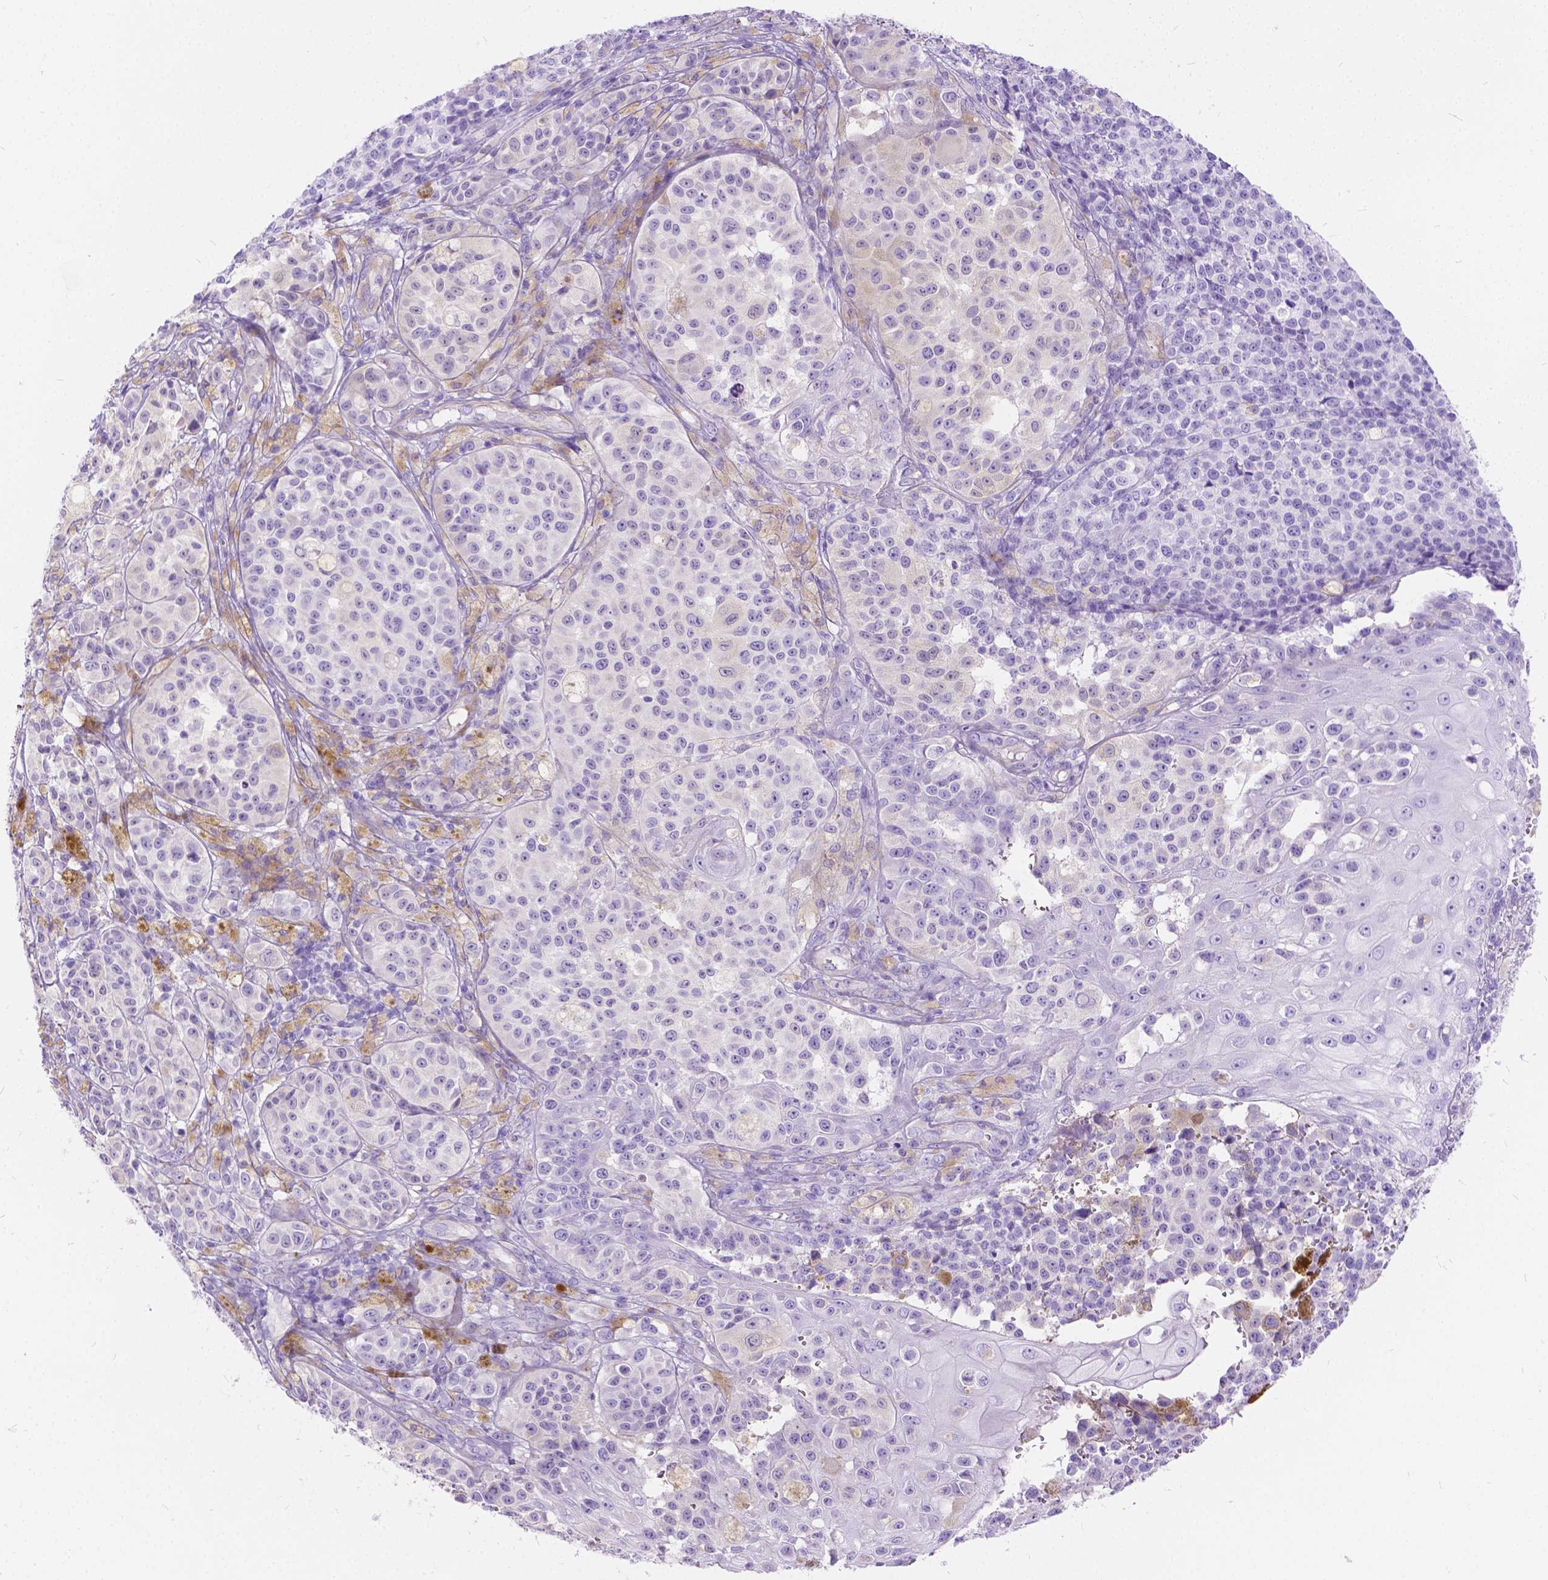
{"staining": {"intensity": "negative", "quantity": "none", "location": "none"}, "tissue": "melanoma", "cell_type": "Tumor cells", "image_type": "cancer", "snomed": [{"axis": "morphology", "description": "Malignant melanoma, NOS"}, {"axis": "topography", "description": "Skin"}], "caption": "The image shows no staining of tumor cells in malignant melanoma.", "gene": "CHRM1", "patient": {"sex": "female", "age": 58}}